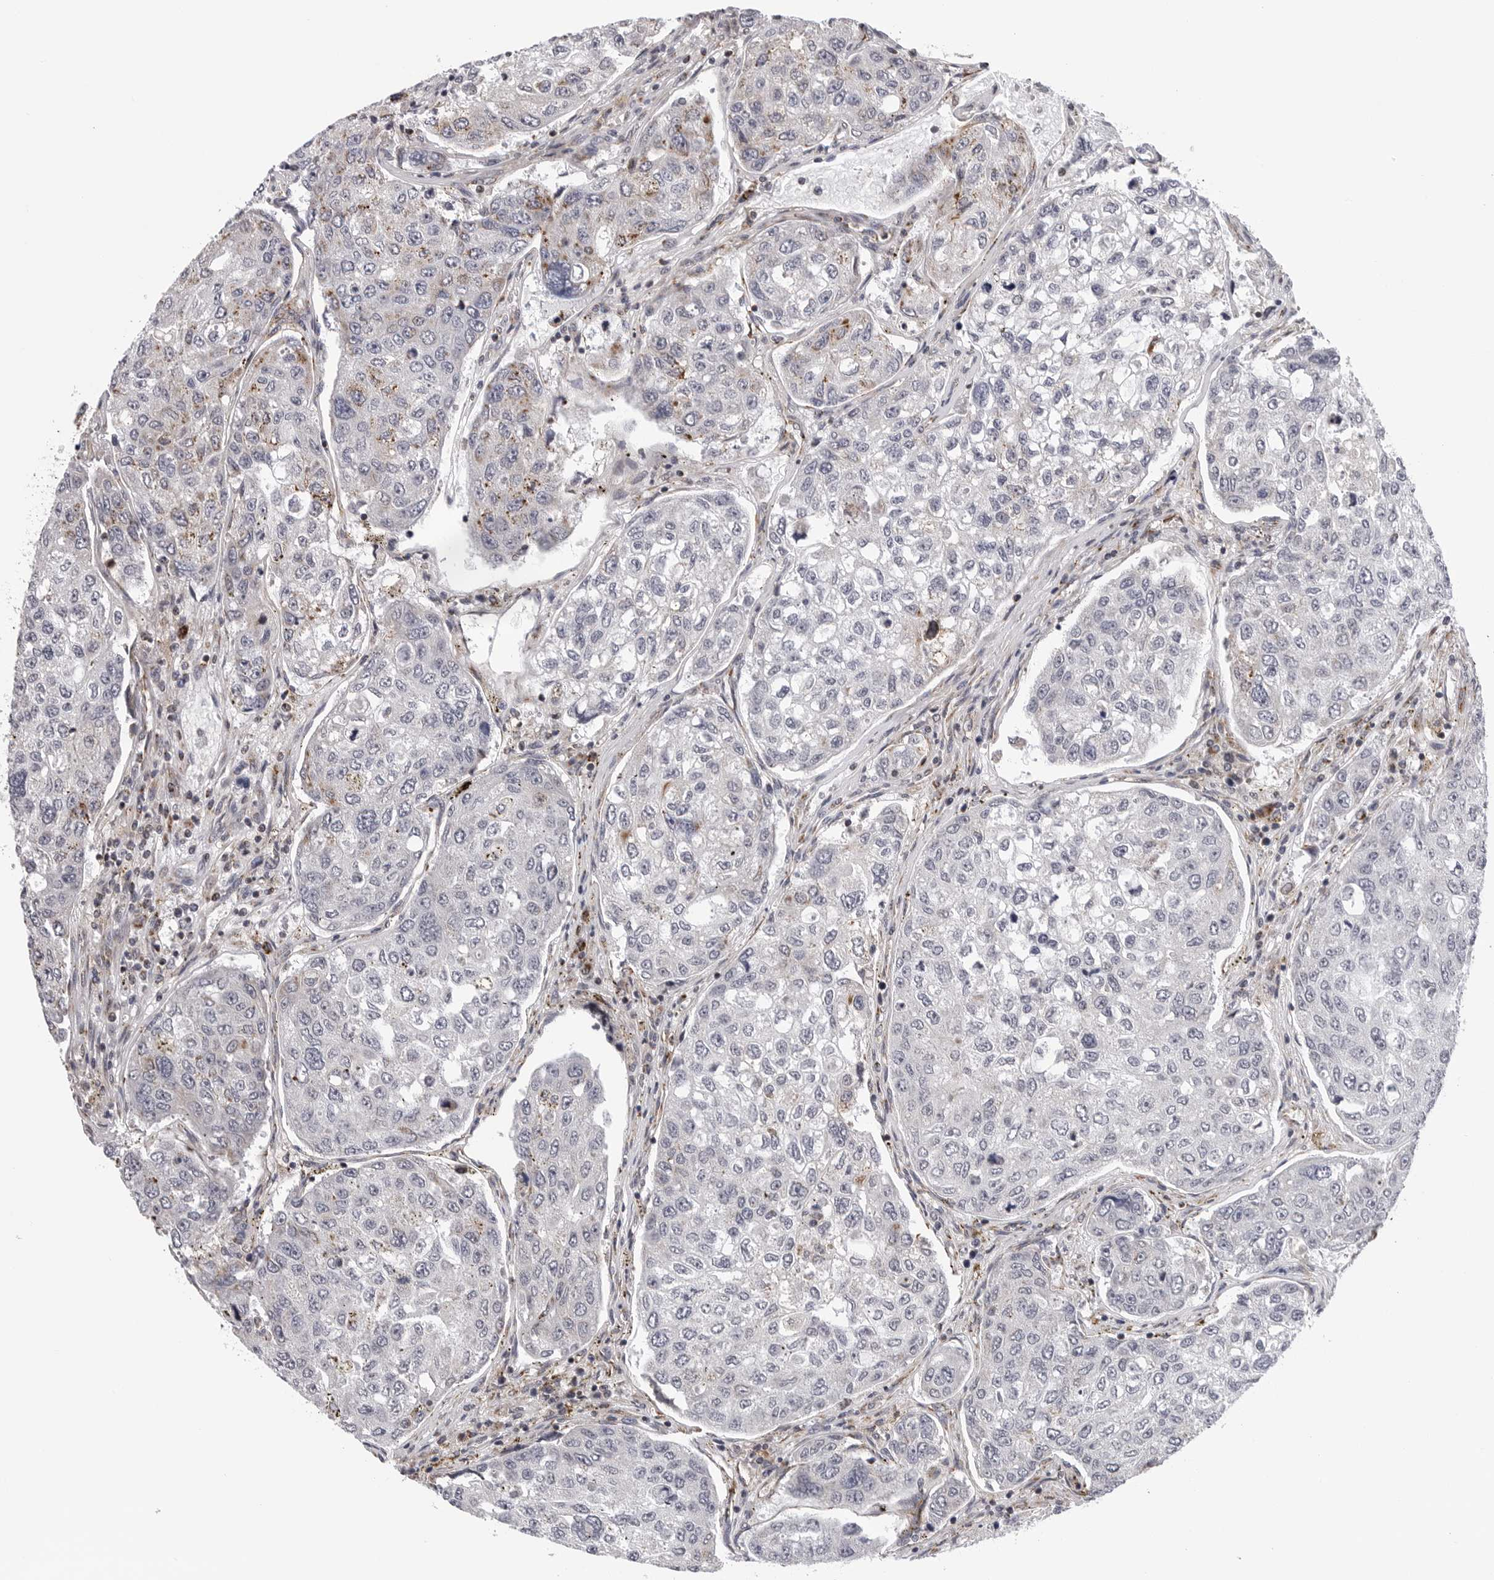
{"staining": {"intensity": "weak", "quantity": "<25%", "location": "cytoplasmic/membranous"}, "tissue": "urothelial cancer", "cell_type": "Tumor cells", "image_type": "cancer", "snomed": [{"axis": "morphology", "description": "Urothelial carcinoma, High grade"}, {"axis": "topography", "description": "Lymph node"}, {"axis": "topography", "description": "Urinary bladder"}], "caption": "The photomicrograph shows no staining of tumor cells in high-grade urothelial carcinoma. (Stains: DAB immunohistochemistry with hematoxylin counter stain, Microscopy: brightfield microscopy at high magnification).", "gene": "CDK20", "patient": {"sex": "male", "age": 51}}